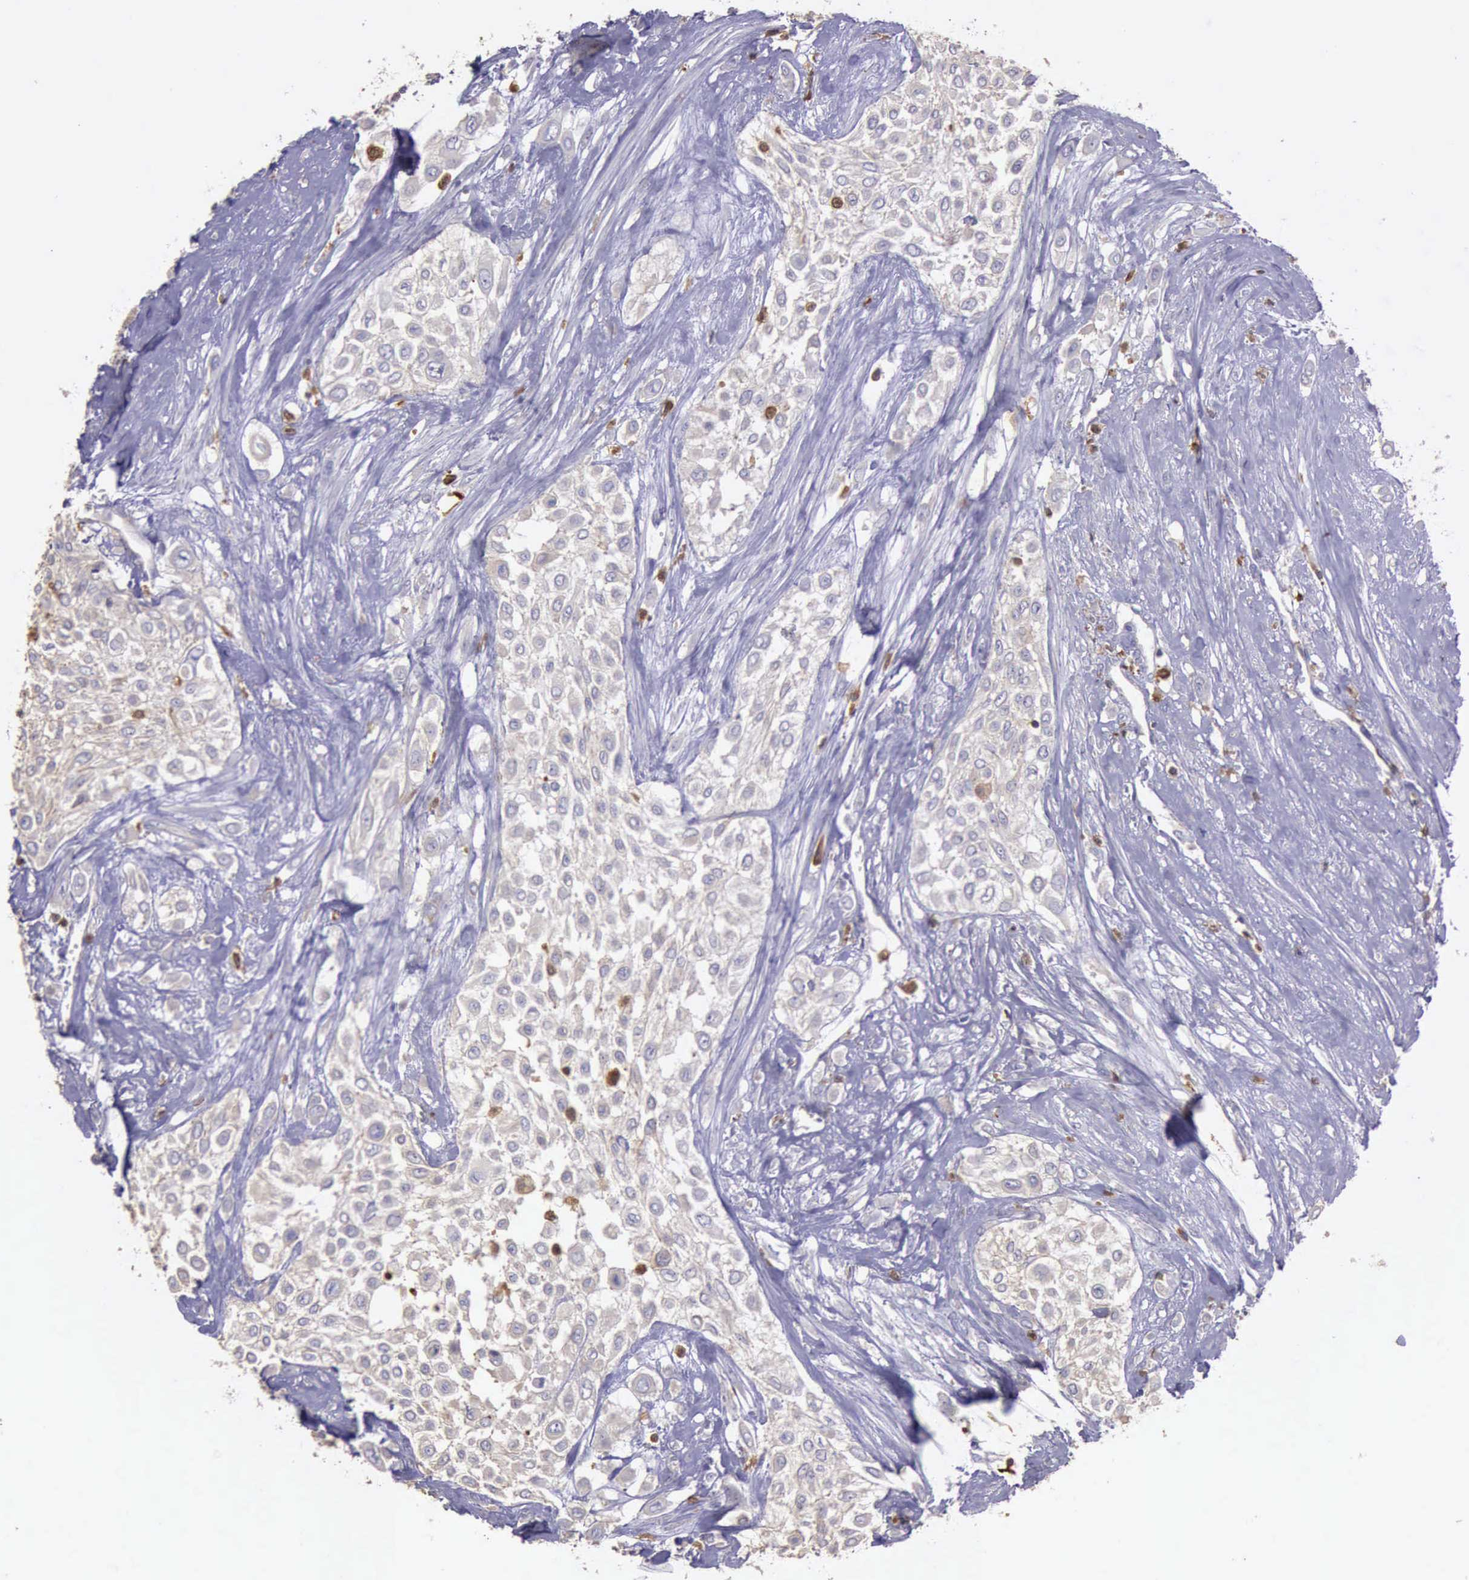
{"staining": {"intensity": "negative", "quantity": "none", "location": "none"}, "tissue": "urothelial cancer", "cell_type": "Tumor cells", "image_type": "cancer", "snomed": [{"axis": "morphology", "description": "Urothelial carcinoma, High grade"}, {"axis": "topography", "description": "Urinary bladder"}], "caption": "Immunohistochemistry of human high-grade urothelial carcinoma shows no expression in tumor cells. (DAB immunohistochemistry, high magnification).", "gene": "ARHGAP4", "patient": {"sex": "male", "age": 57}}